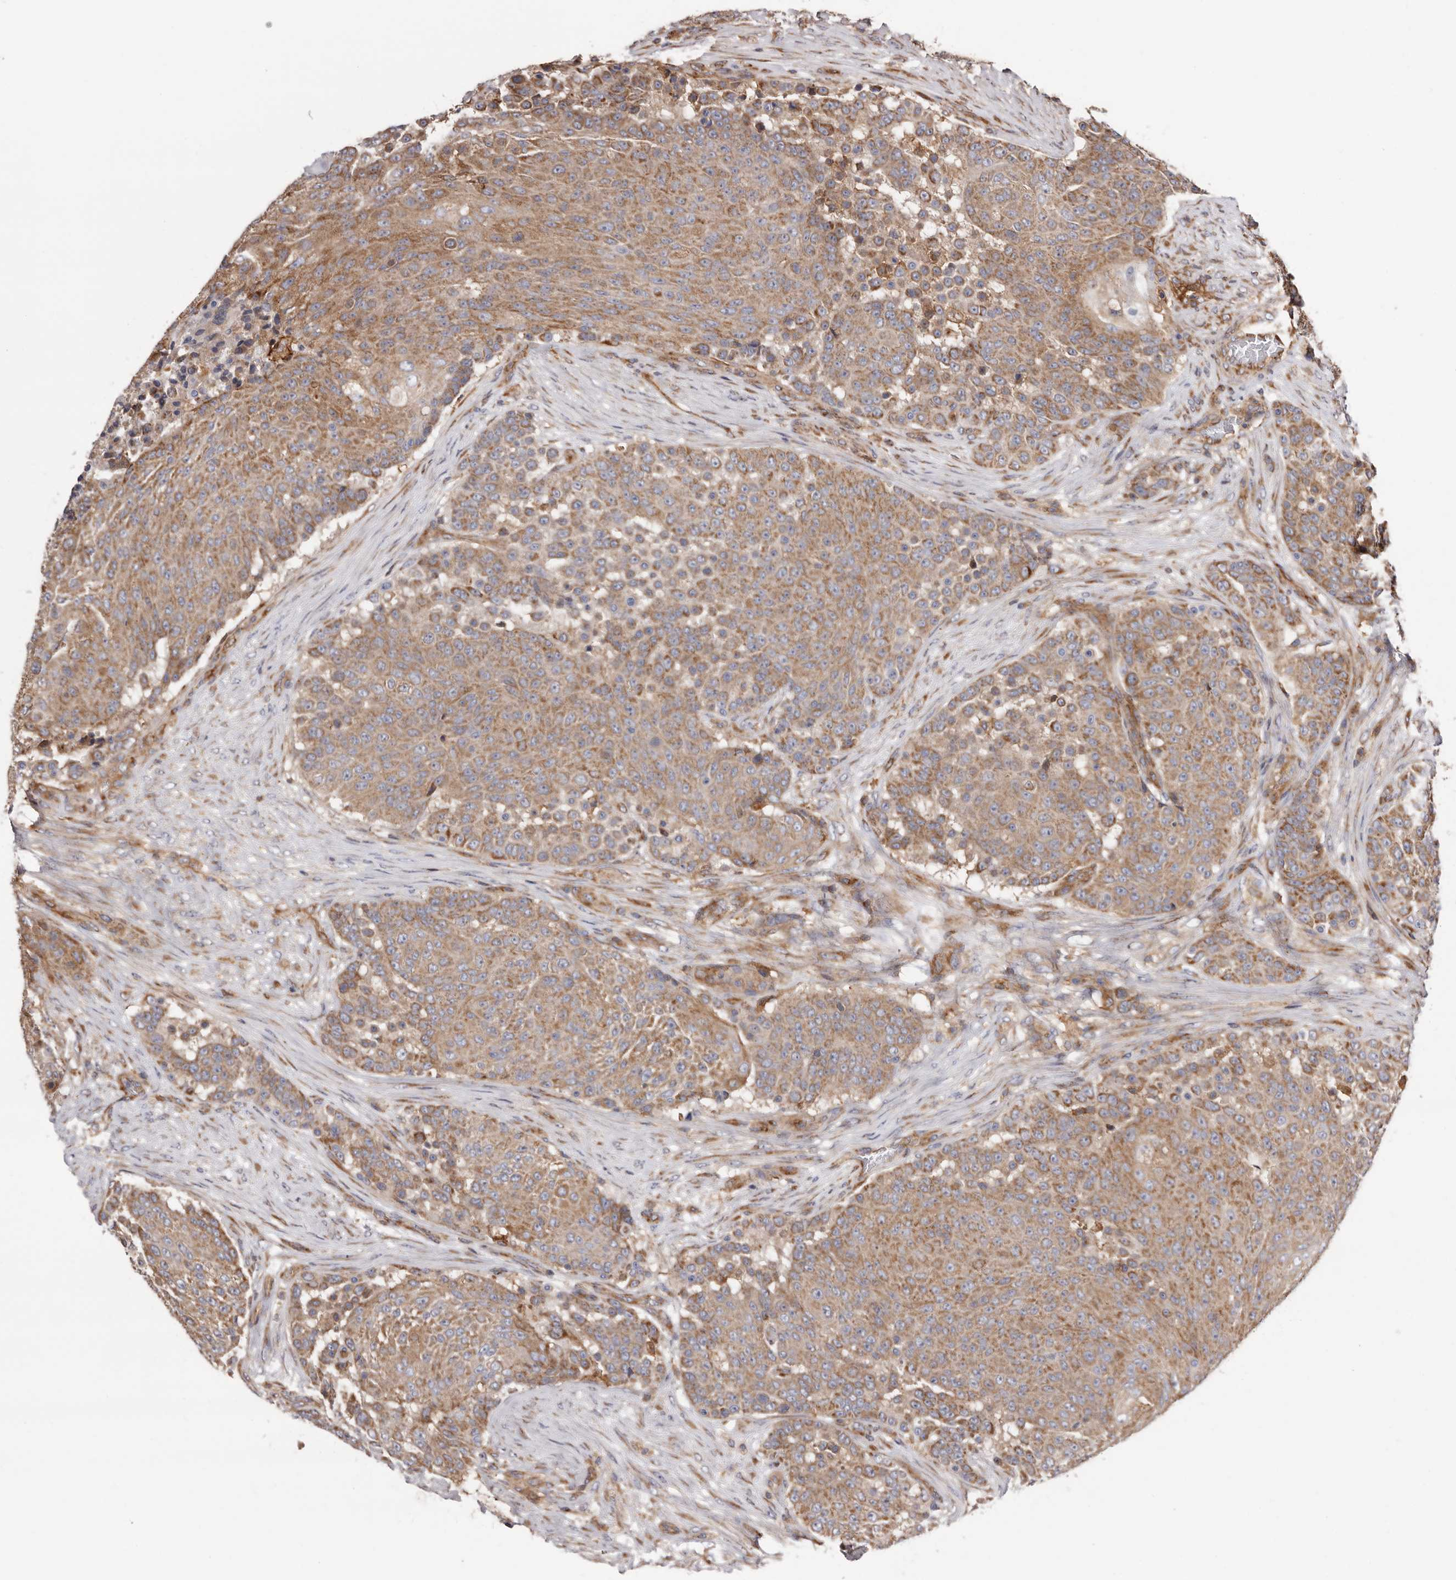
{"staining": {"intensity": "moderate", "quantity": ">75%", "location": "cytoplasmic/membranous"}, "tissue": "urothelial cancer", "cell_type": "Tumor cells", "image_type": "cancer", "snomed": [{"axis": "morphology", "description": "Urothelial carcinoma, High grade"}, {"axis": "topography", "description": "Urinary bladder"}], "caption": "This micrograph demonstrates urothelial carcinoma (high-grade) stained with IHC to label a protein in brown. The cytoplasmic/membranous of tumor cells show moderate positivity for the protein. Nuclei are counter-stained blue.", "gene": "COQ8B", "patient": {"sex": "female", "age": 63}}